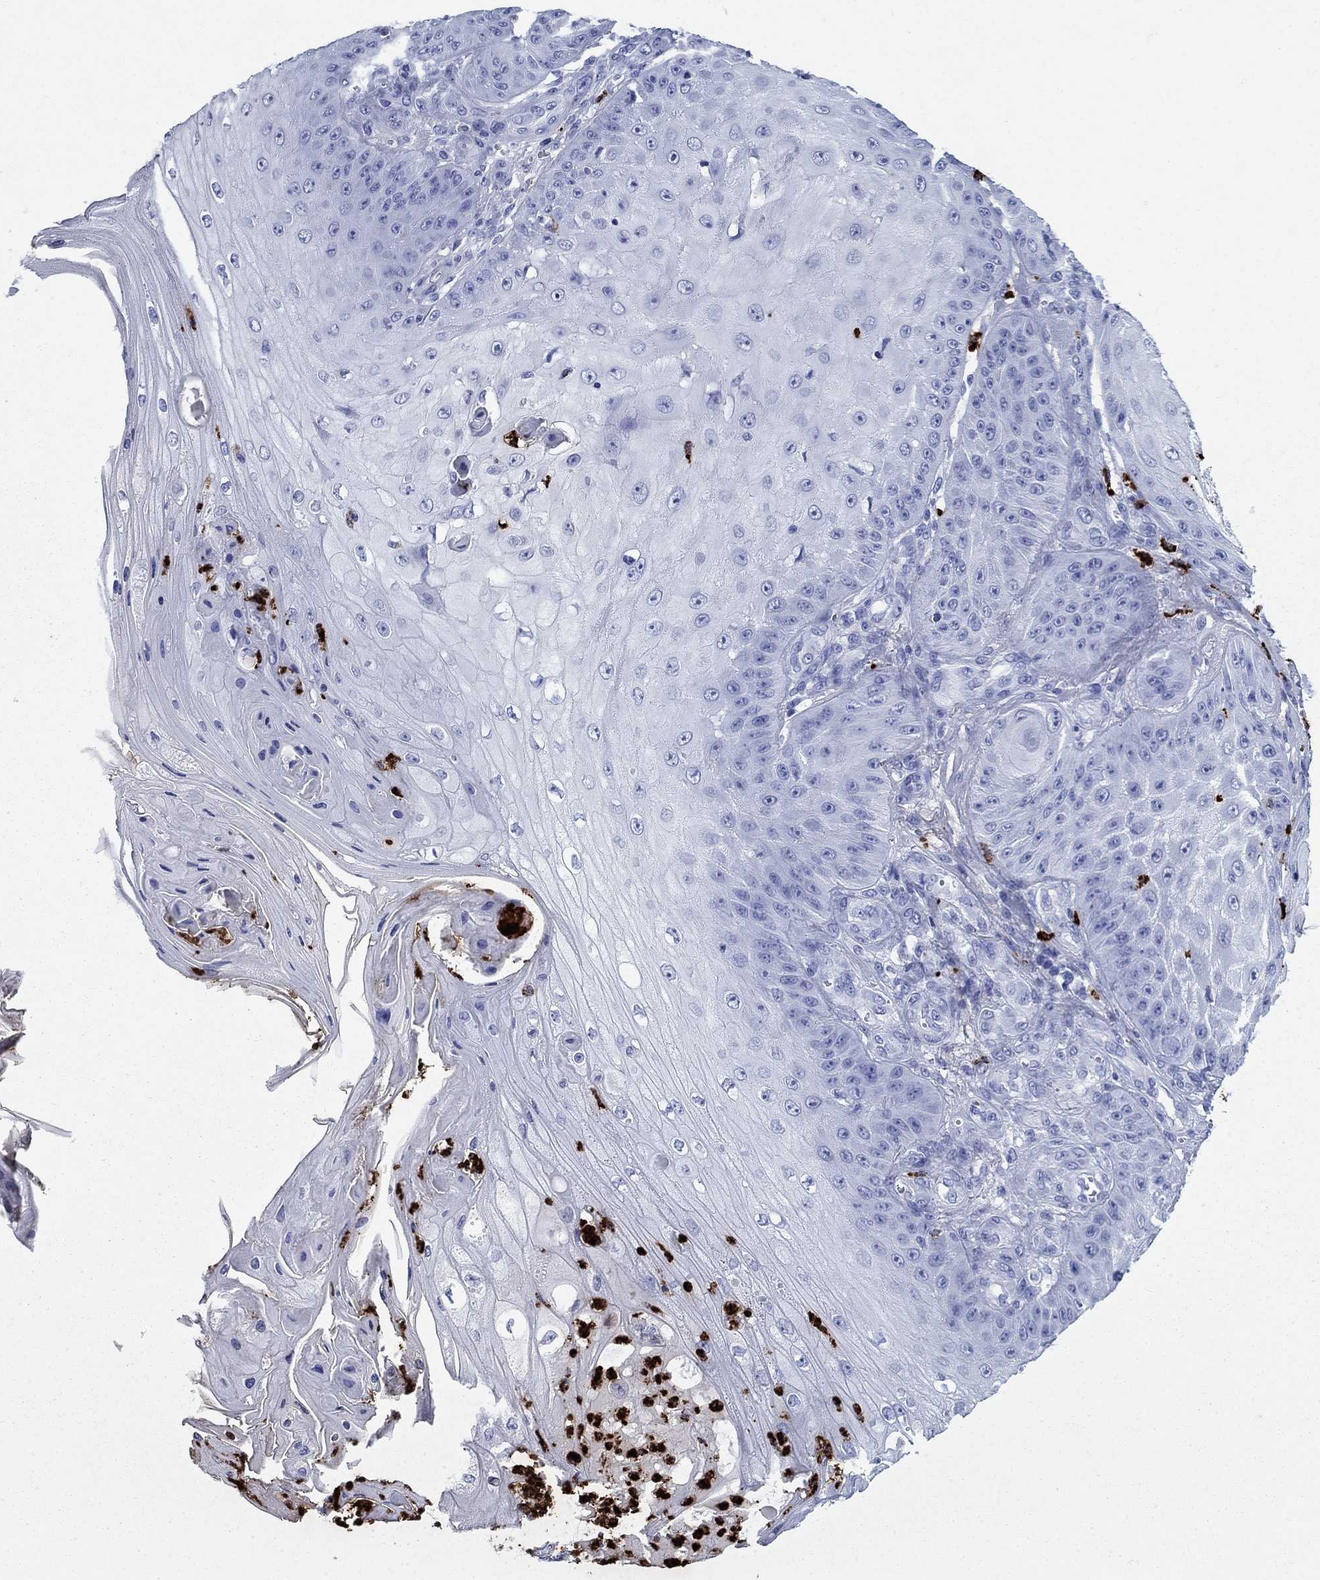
{"staining": {"intensity": "negative", "quantity": "none", "location": "none"}, "tissue": "skin cancer", "cell_type": "Tumor cells", "image_type": "cancer", "snomed": [{"axis": "morphology", "description": "Squamous cell carcinoma, NOS"}, {"axis": "topography", "description": "Skin"}], "caption": "There is no significant expression in tumor cells of skin cancer (squamous cell carcinoma).", "gene": "AZU1", "patient": {"sex": "male", "age": 70}}